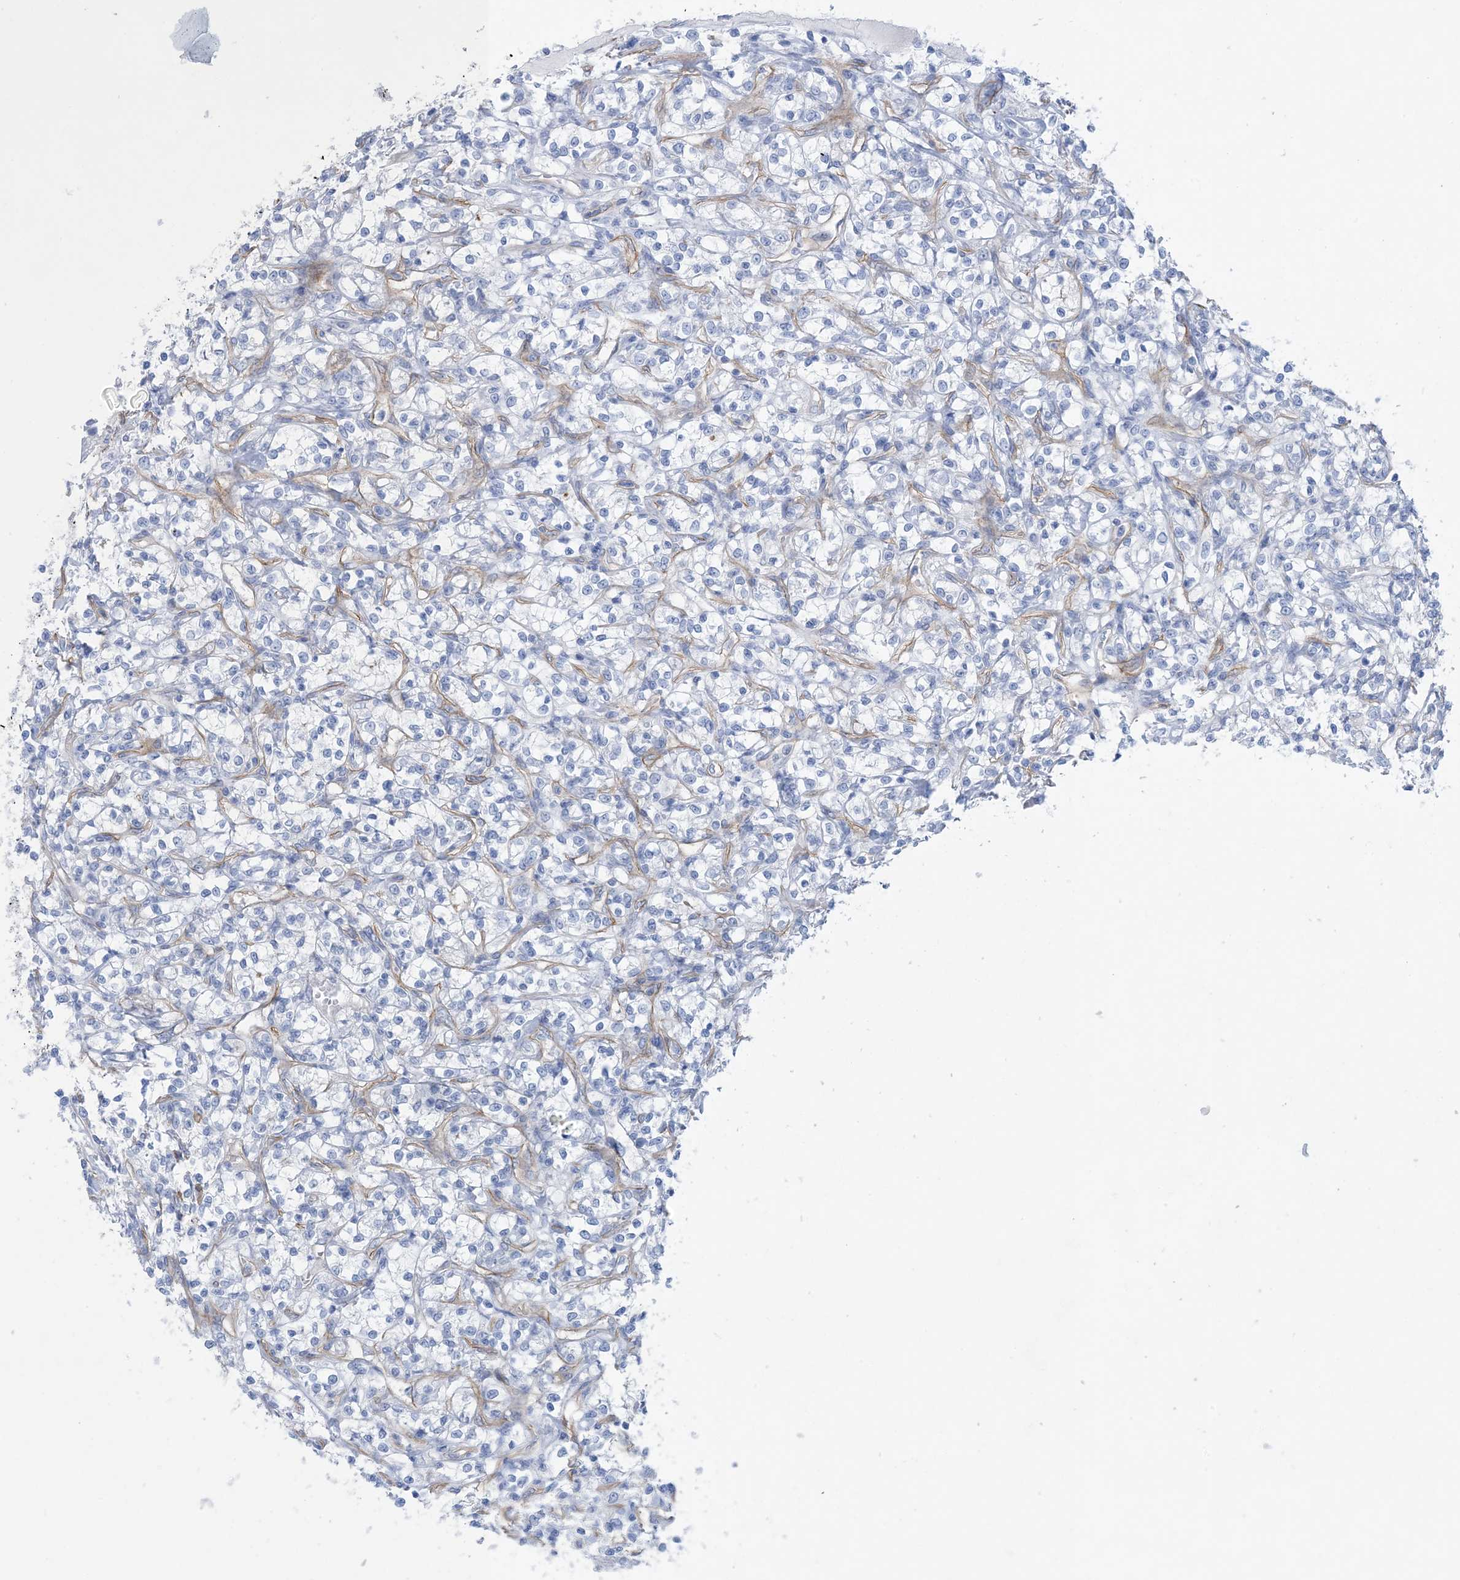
{"staining": {"intensity": "negative", "quantity": "none", "location": "none"}, "tissue": "renal cancer", "cell_type": "Tumor cells", "image_type": "cancer", "snomed": [{"axis": "morphology", "description": "Adenocarcinoma, NOS"}, {"axis": "topography", "description": "Kidney"}], "caption": "The IHC micrograph has no significant staining in tumor cells of renal cancer (adenocarcinoma) tissue.", "gene": "SHANK1", "patient": {"sex": "female", "age": 69}}